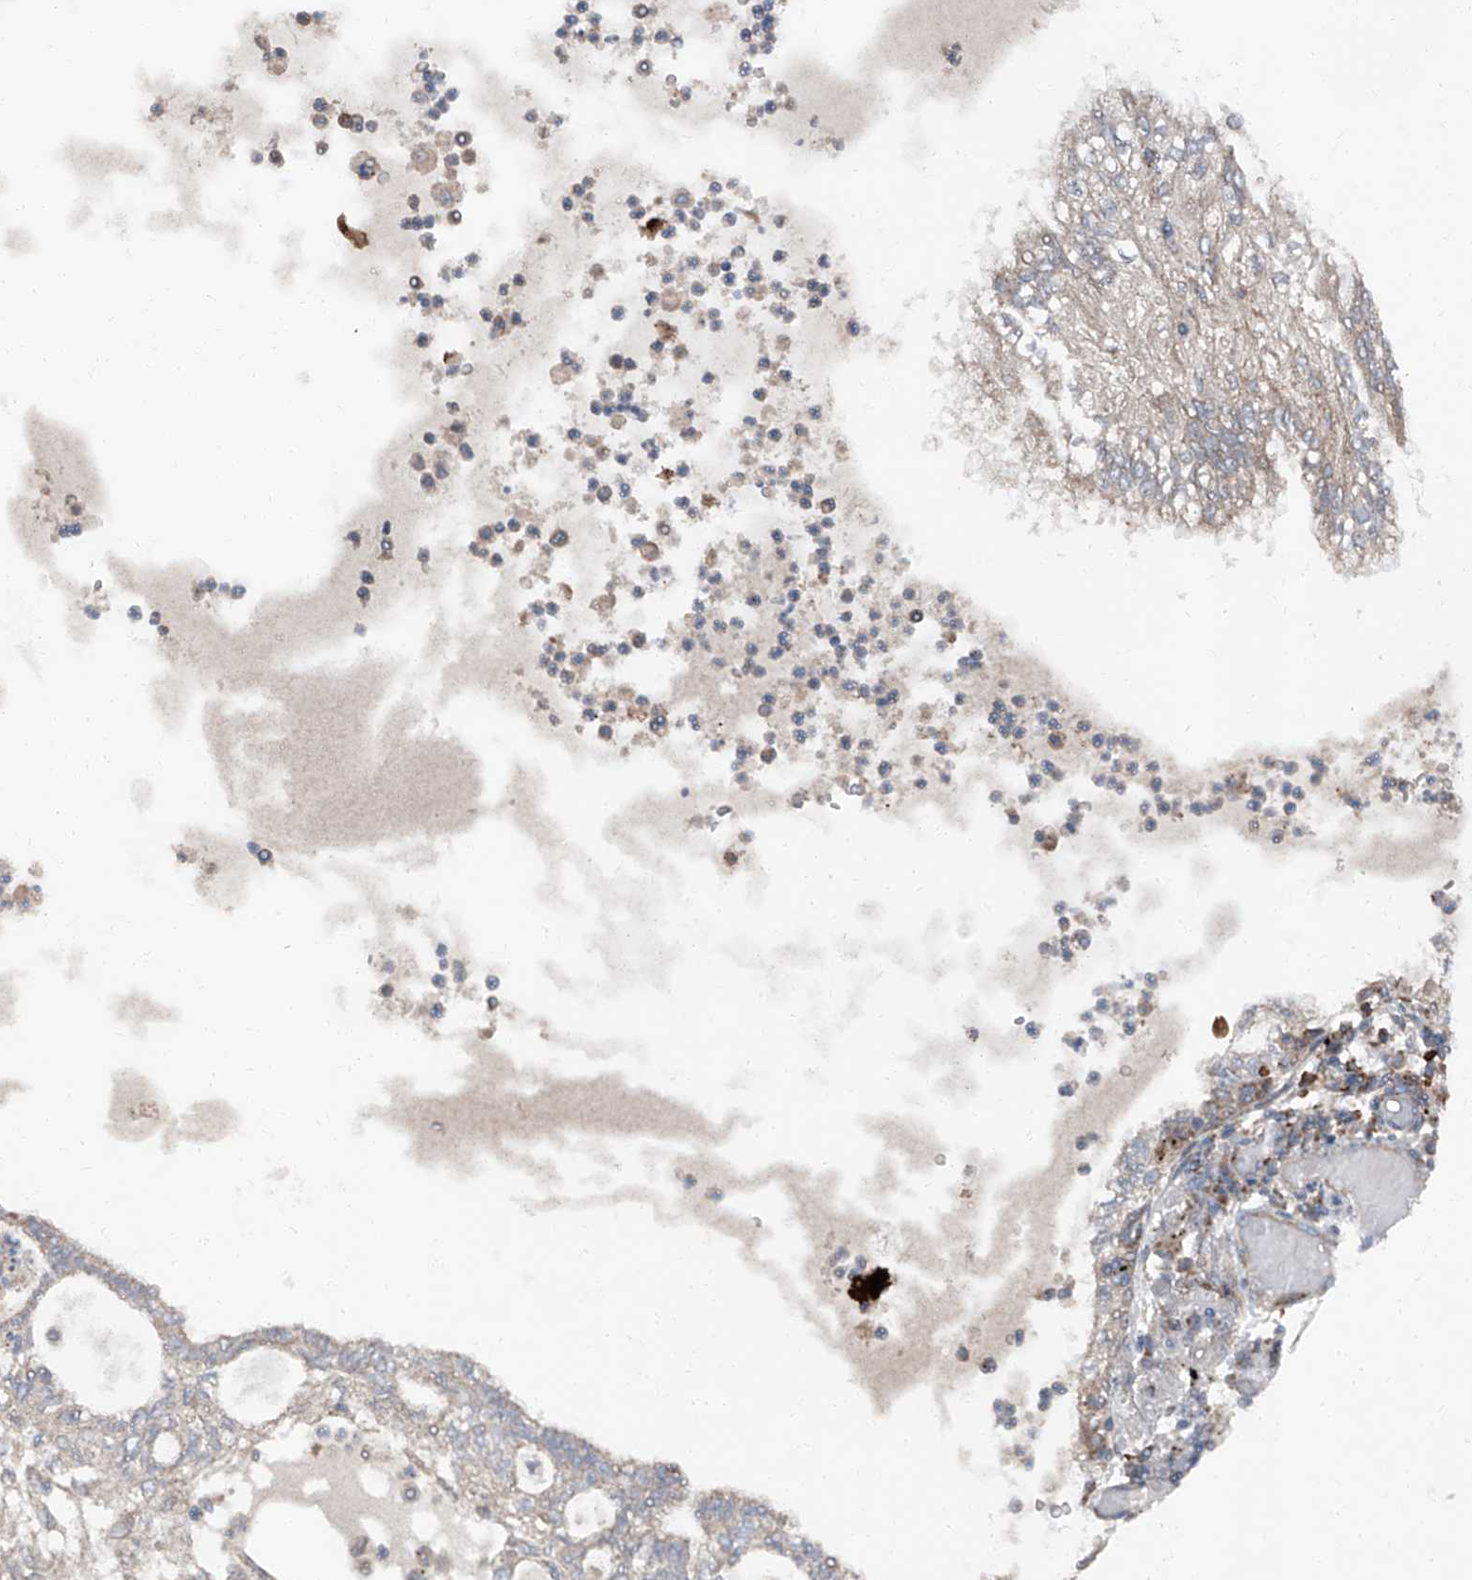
{"staining": {"intensity": "negative", "quantity": "none", "location": "none"}, "tissue": "lung cancer", "cell_type": "Tumor cells", "image_type": "cancer", "snomed": [{"axis": "morphology", "description": "Adenocarcinoma, NOS"}, {"axis": "topography", "description": "Lung"}], "caption": "Immunohistochemistry photomicrograph of lung cancer (adenocarcinoma) stained for a protein (brown), which displays no positivity in tumor cells.", "gene": "LIMK1", "patient": {"sex": "female", "age": 70}}